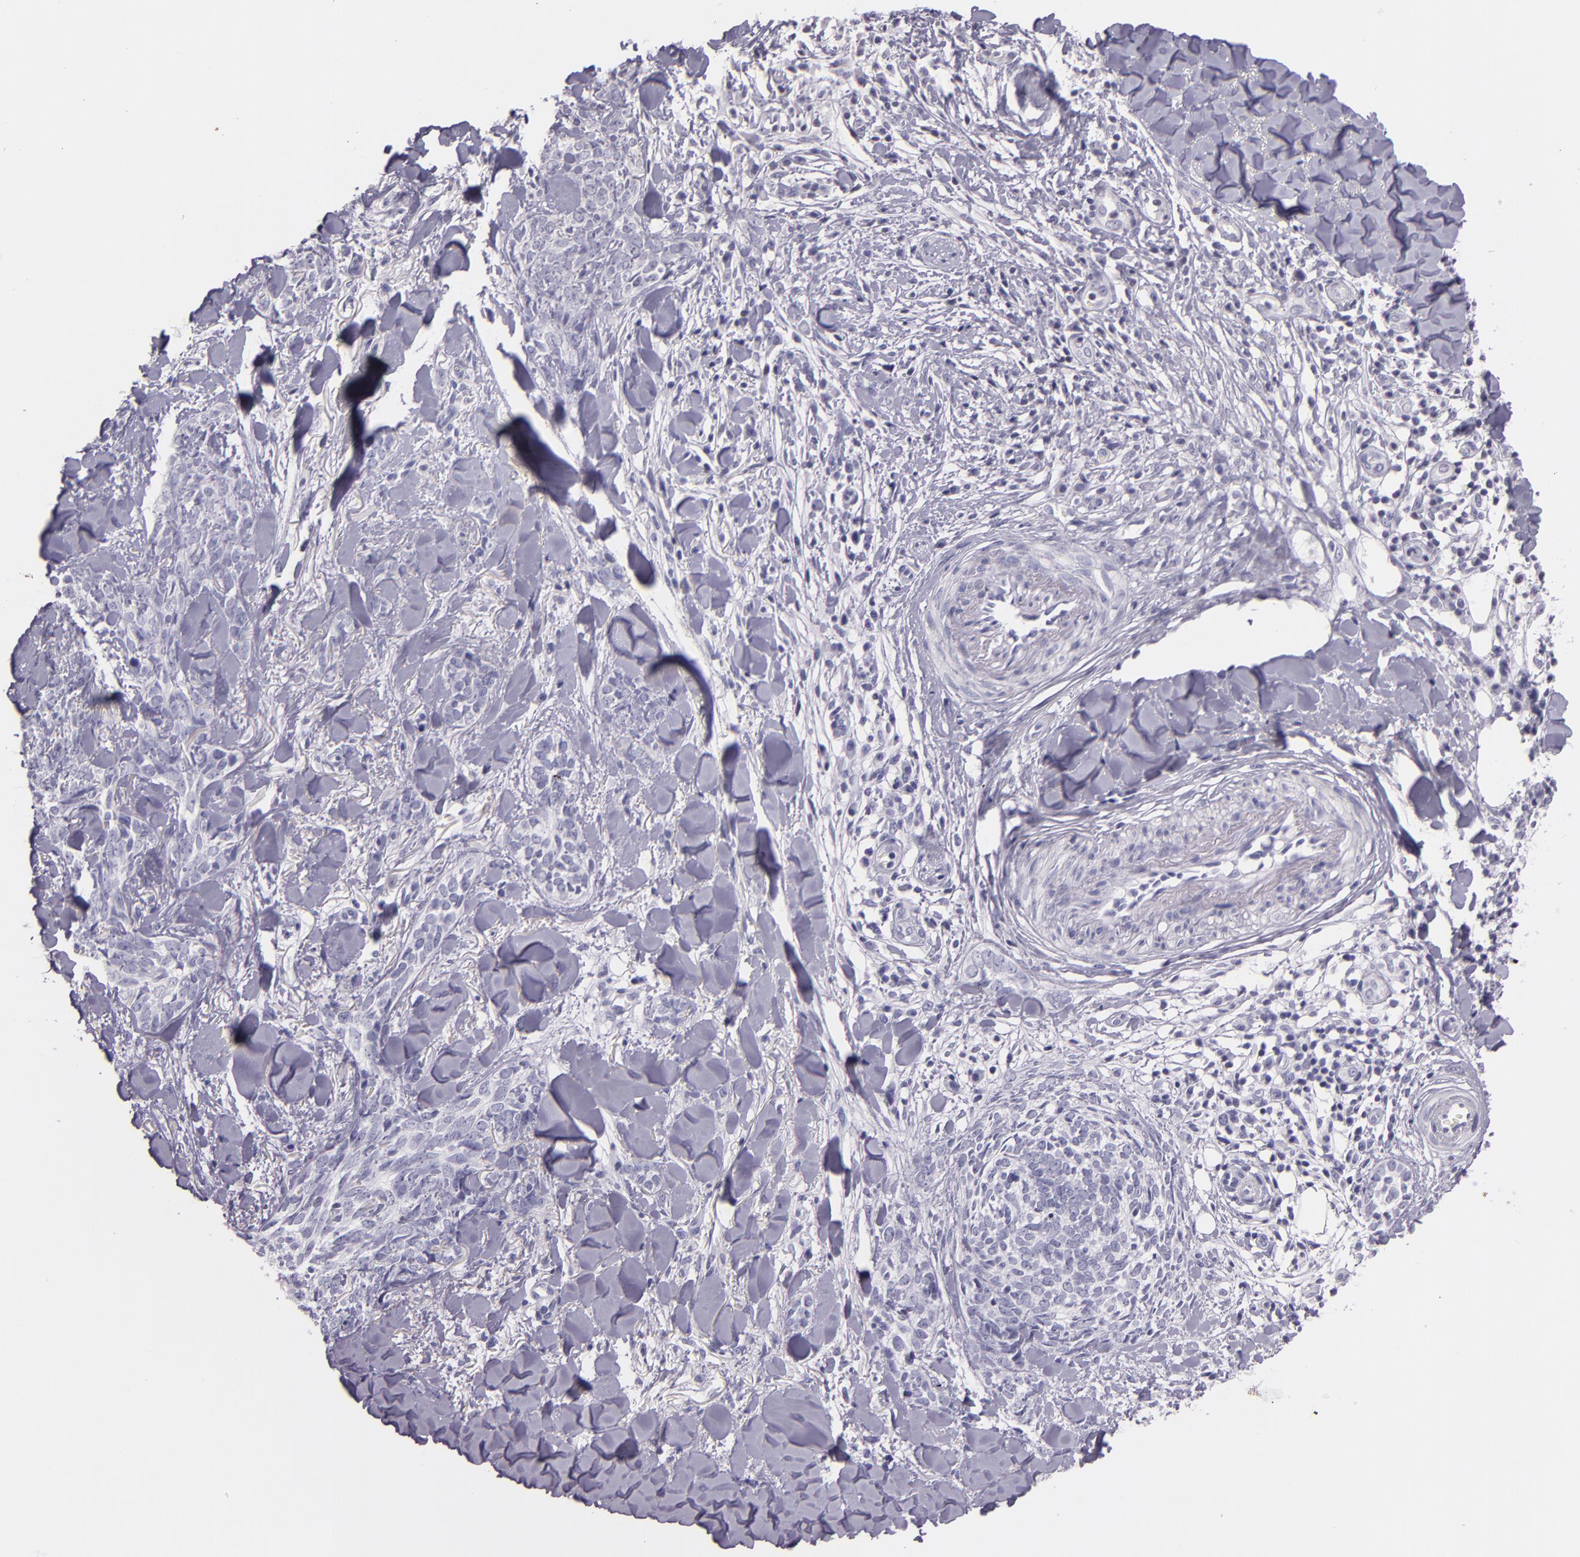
{"staining": {"intensity": "negative", "quantity": "none", "location": "none"}, "tissue": "skin cancer", "cell_type": "Tumor cells", "image_type": "cancer", "snomed": [{"axis": "morphology", "description": "Basal cell carcinoma"}, {"axis": "topography", "description": "Skin"}], "caption": "There is no significant expression in tumor cells of basal cell carcinoma (skin).", "gene": "HSP90AA1", "patient": {"sex": "female", "age": 81}}